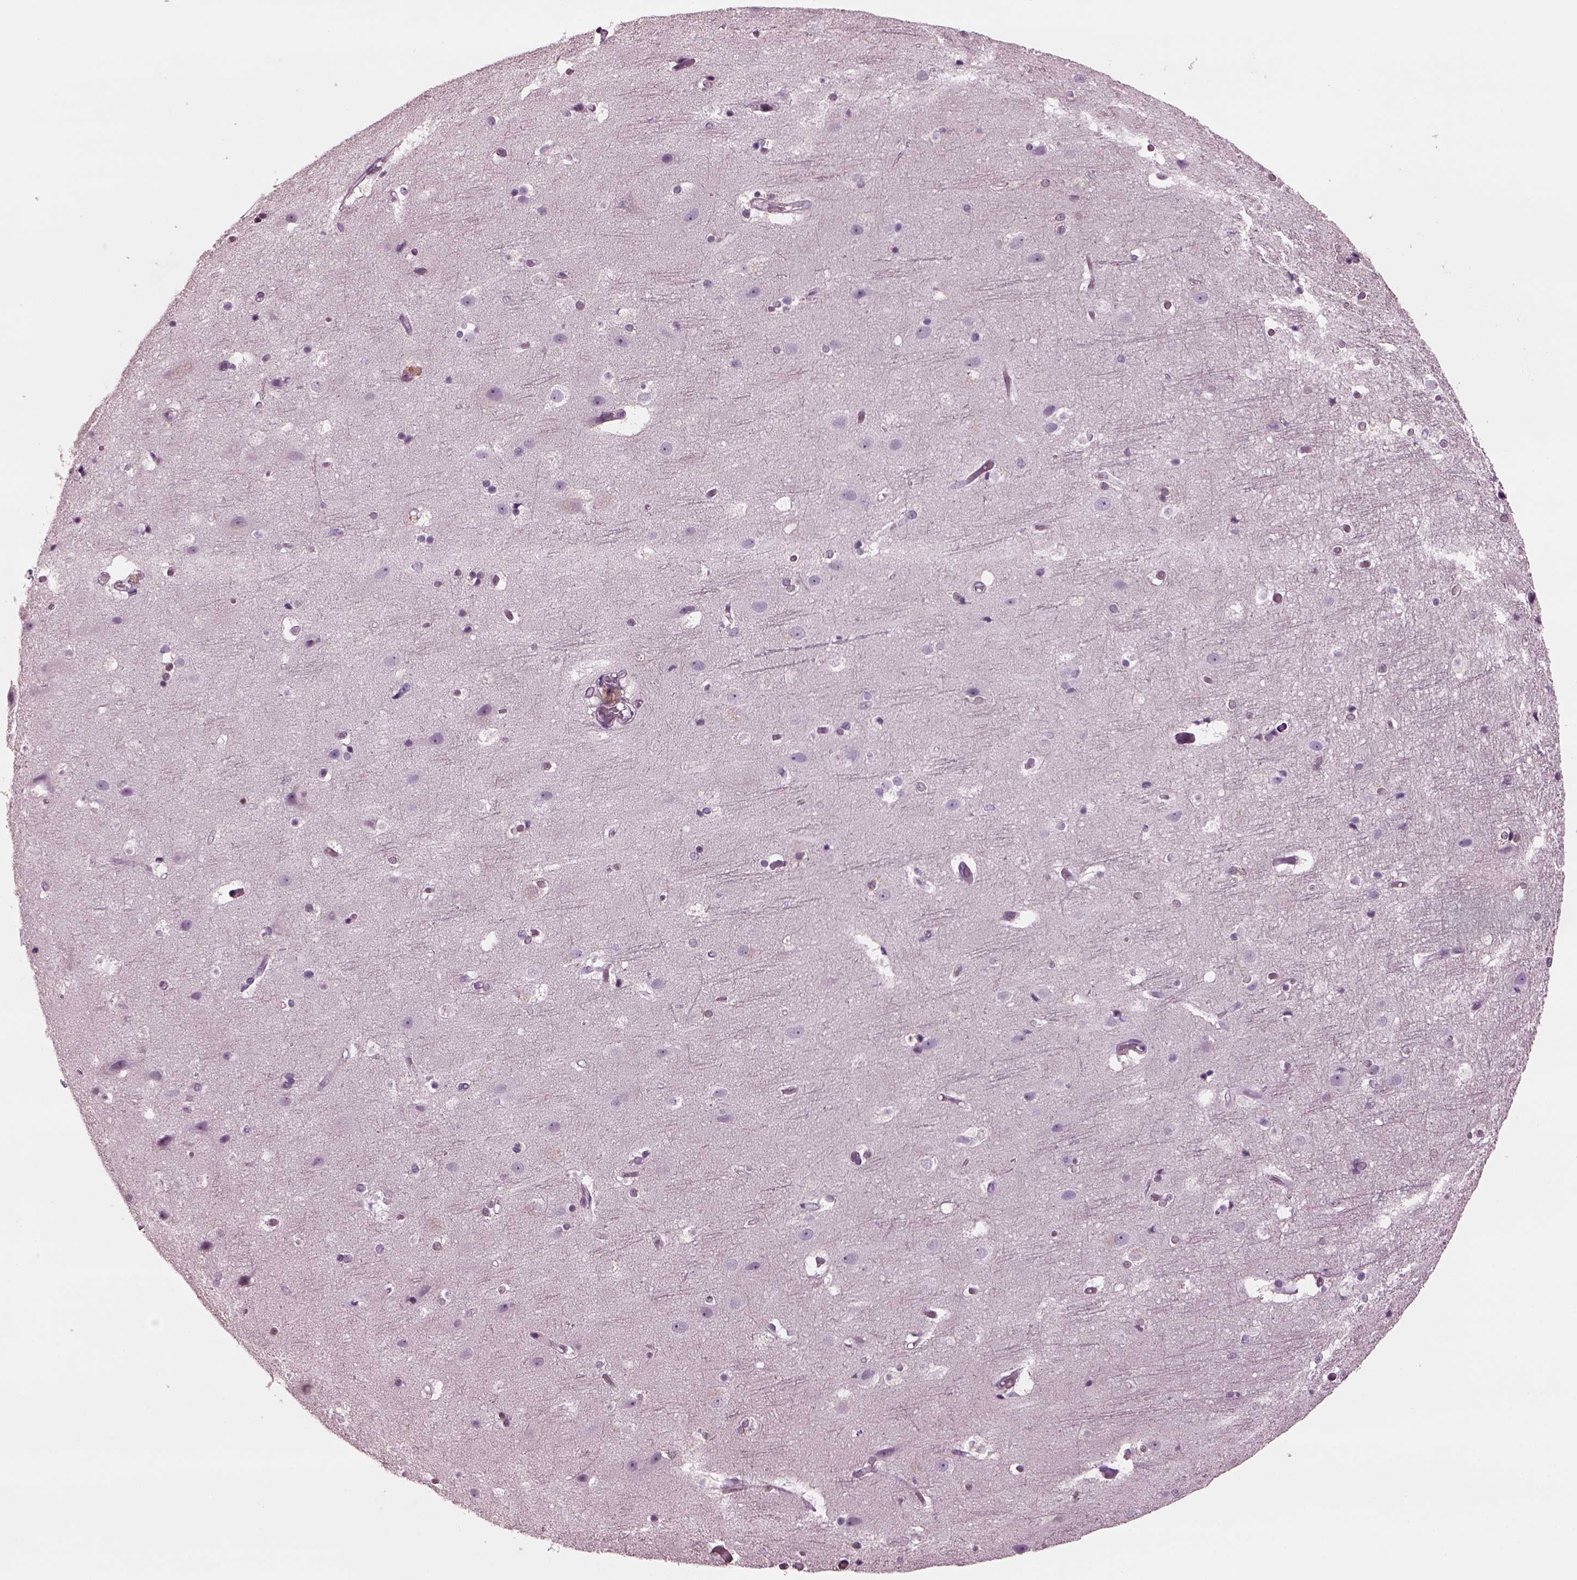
{"staining": {"intensity": "negative", "quantity": "none", "location": "none"}, "tissue": "cerebral cortex", "cell_type": "Endothelial cells", "image_type": "normal", "snomed": [{"axis": "morphology", "description": "Normal tissue, NOS"}, {"axis": "topography", "description": "Cerebral cortex"}], "caption": "A high-resolution histopathology image shows immunohistochemistry staining of unremarkable cerebral cortex, which demonstrates no significant expression in endothelial cells.", "gene": "TPPP2", "patient": {"sex": "female", "age": 52}}